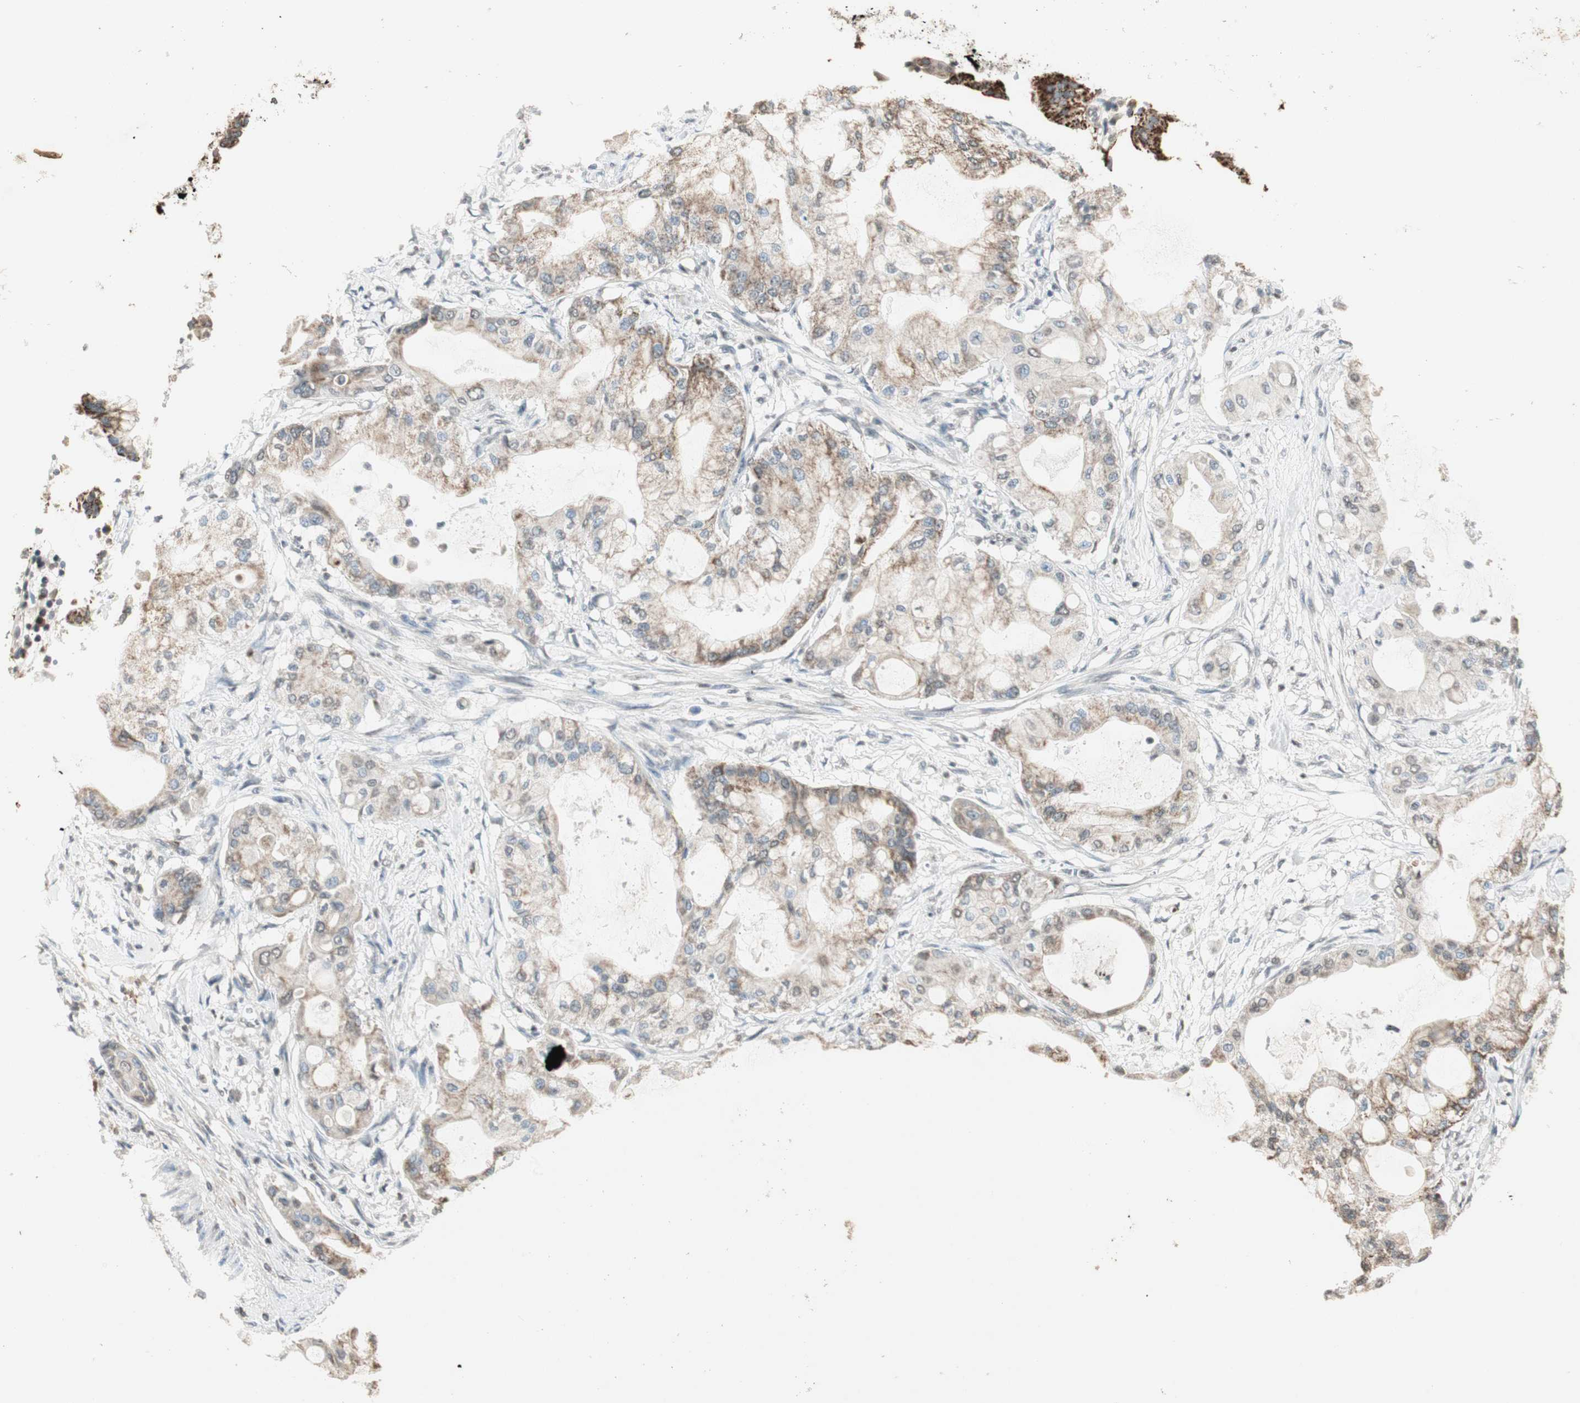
{"staining": {"intensity": "moderate", "quantity": "<25%", "location": "cytoplasmic/membranous"}, "tissue": "pancreatic cancer", "cell_type": "Tumor cells", "image_type": "cancer", "snomed": [{"axis": "morphology", "description": "Adenocarcinoma, NOS"}, {"axis": "morphology", "description": "Adenocarcinoma, metastatic, NOS"}, {"axis": "topography", "description": "Lymph node"}, {"axis": "topography", "description": "Pancreas"}, {"axis": "topography", "description": "Duodenum"}], "caption": "Protein expression analysis of human pancreatic cancer reveals moderate cytoplasmic/membranous positivity in approximately <25% of tumor cells.", "gene": "PRELID1", "patient": {"sex": "female", "age": 64}}